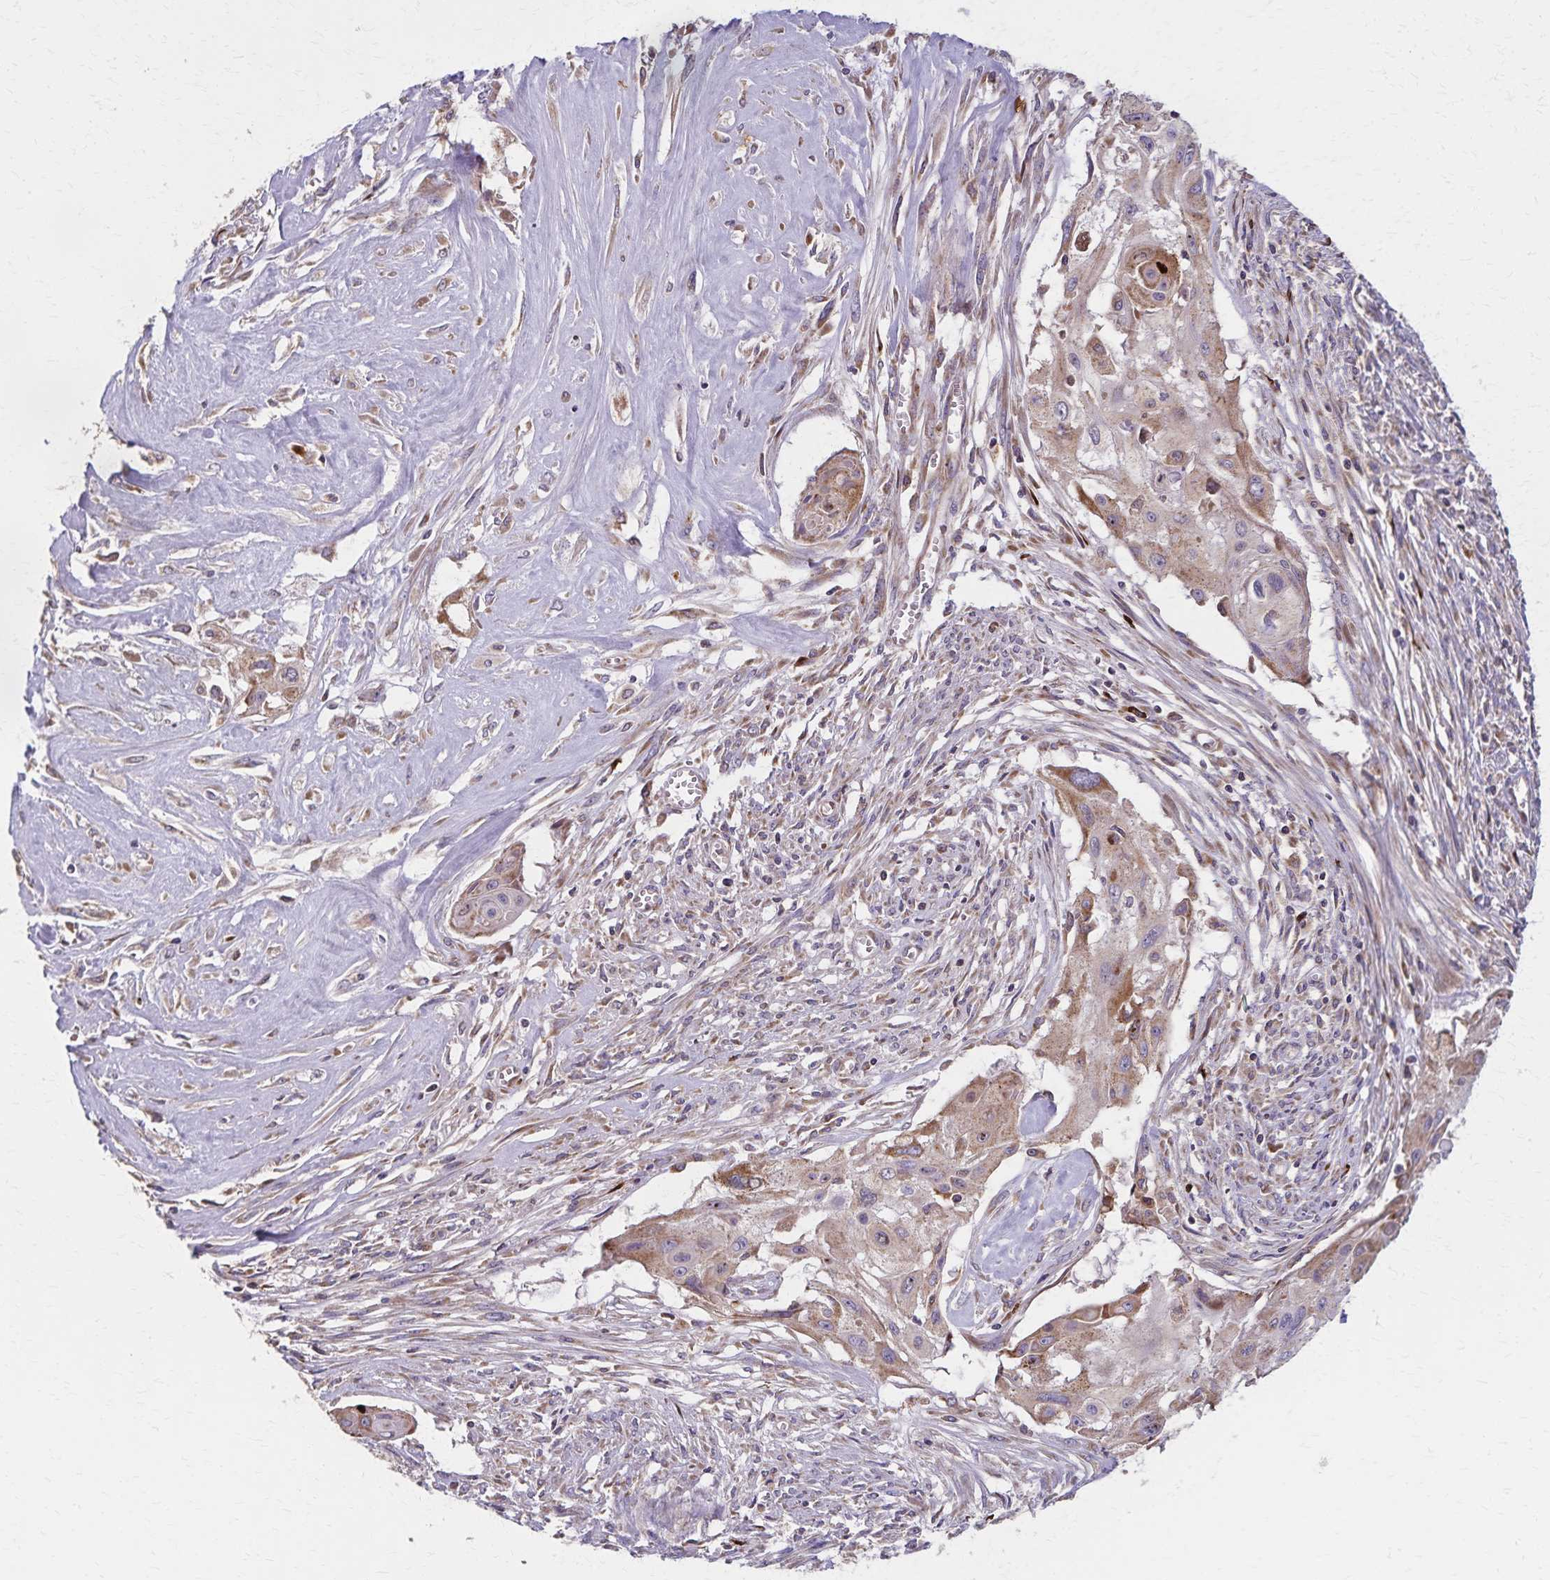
{"staining": {"intensity": "moderate", "quantity": "25%-75%", "location": "cytoplasmic/membranous"}, "tissue": "cervical cancer", "cell_type": "Tumor cells", "image_type": "cancer", "snomed": [{"axis": "morphology", "description": "Squamous cell carcinoma, NOS"}, {"axis": "topography", "description": "Cervix"}], "caption": "Moderate cytoplasmic/membranous staining for a protein is appreciated in approximately 25%-75% of tumor cells of cervical cancer (squamous cell carcinoma) using immunohistochemistry (IHC).", "gene": "RNF10", "patient": {"sex": "female", "age": 49}}